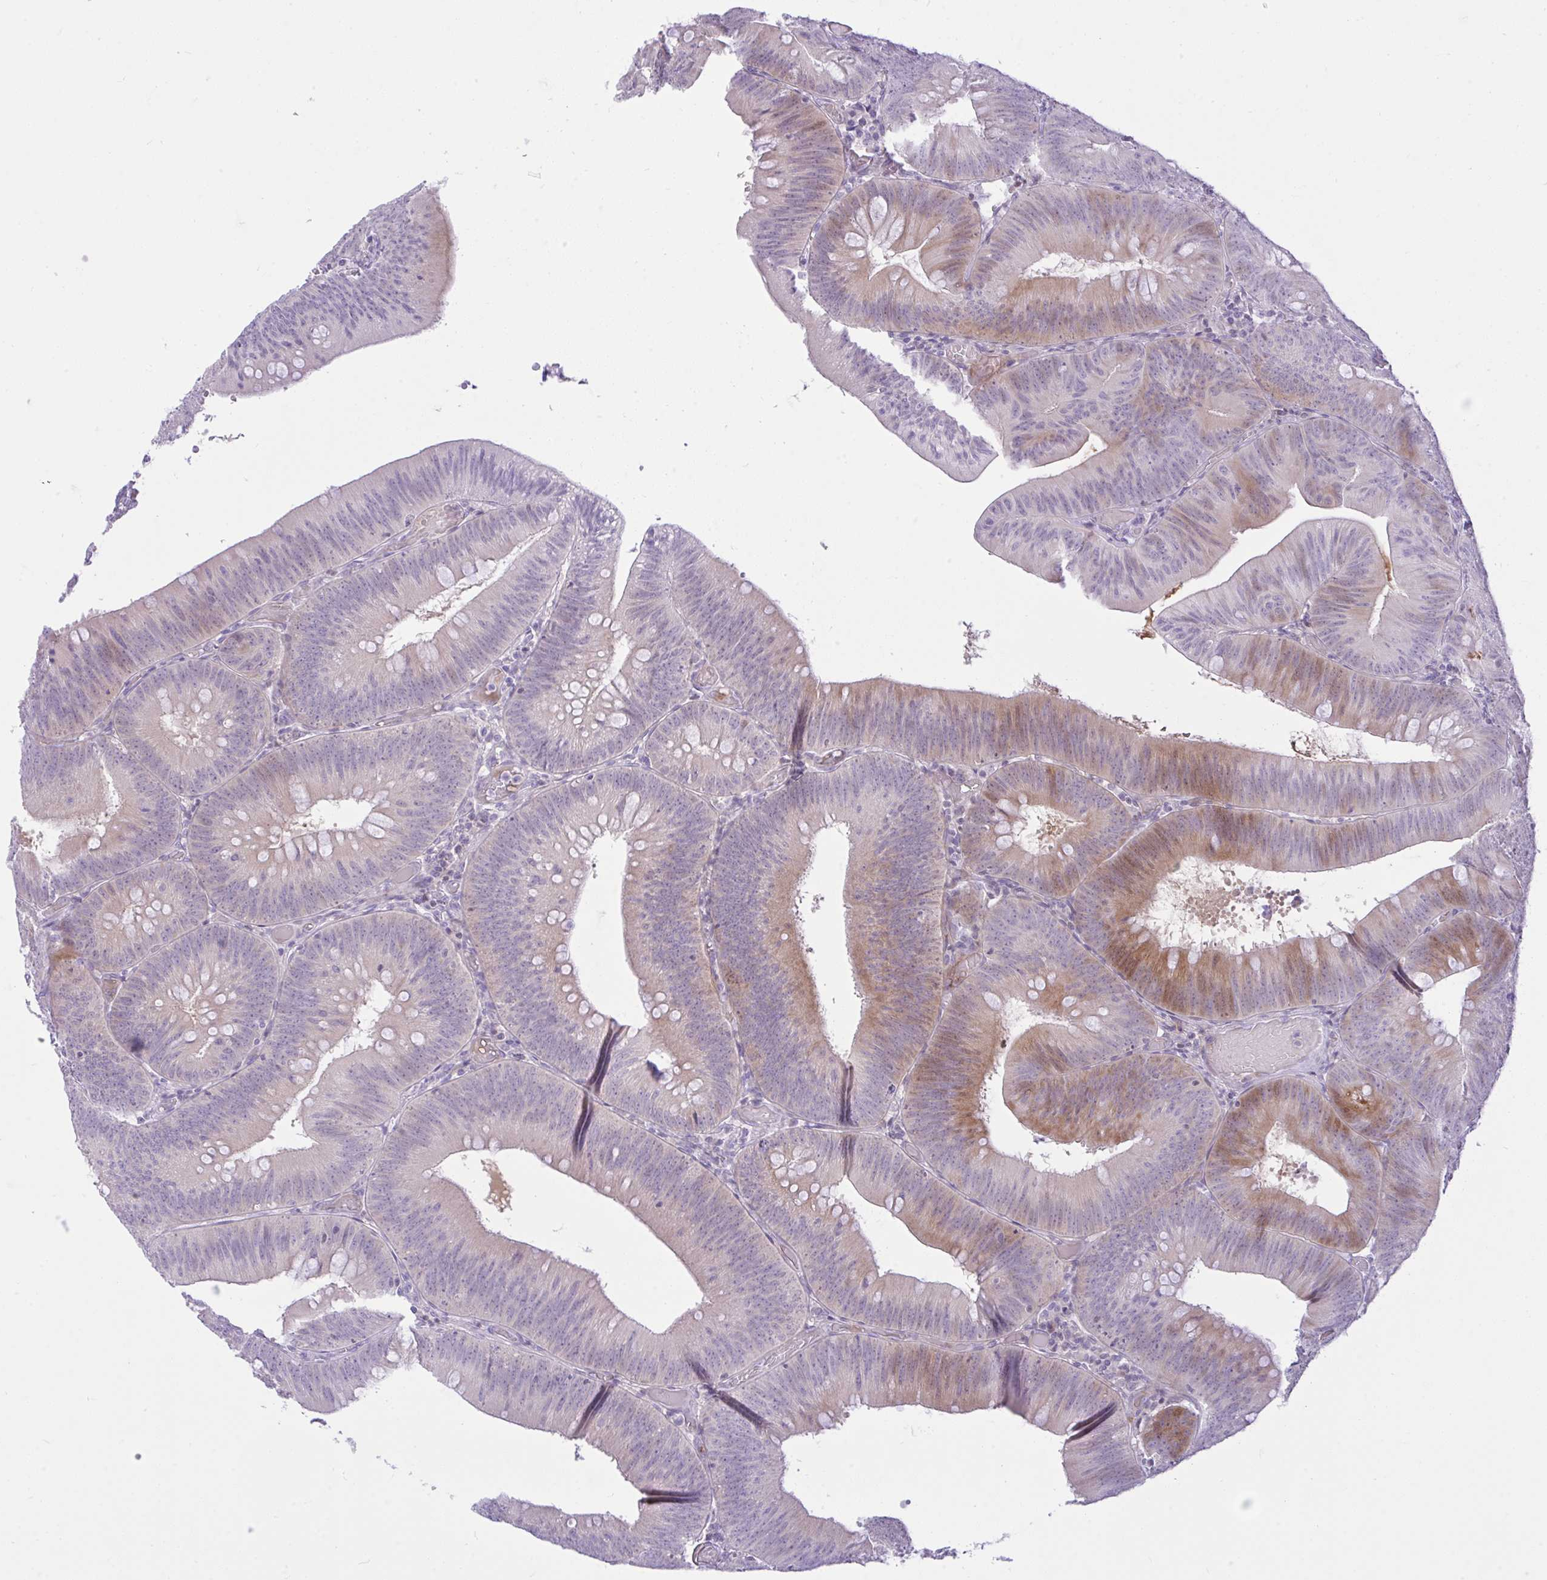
{"staining": {"intensity": "moderate", "quantity": "<25%", "location": "cytoplasmic/membranous"}, "tissue": "colorectal cancer", "cell_type": "Tumor cells", "image_type": "cancer", "snomed": [{"axis": "morphology", "description": "Adenocarcinoma, NOS"}, {"axis": "topography", "description": "Colon"}], "caption": "An immunohistochemistry (IHC) histopathology image of neoplastic tissue is shown. Protein staining in brown shows moderate cytoplasmic/membranous positivity in colorectal adenocarcinoma within tumor cells.", "gene": "ZNF101", "patient": {"sex": "male", "age": 84}}